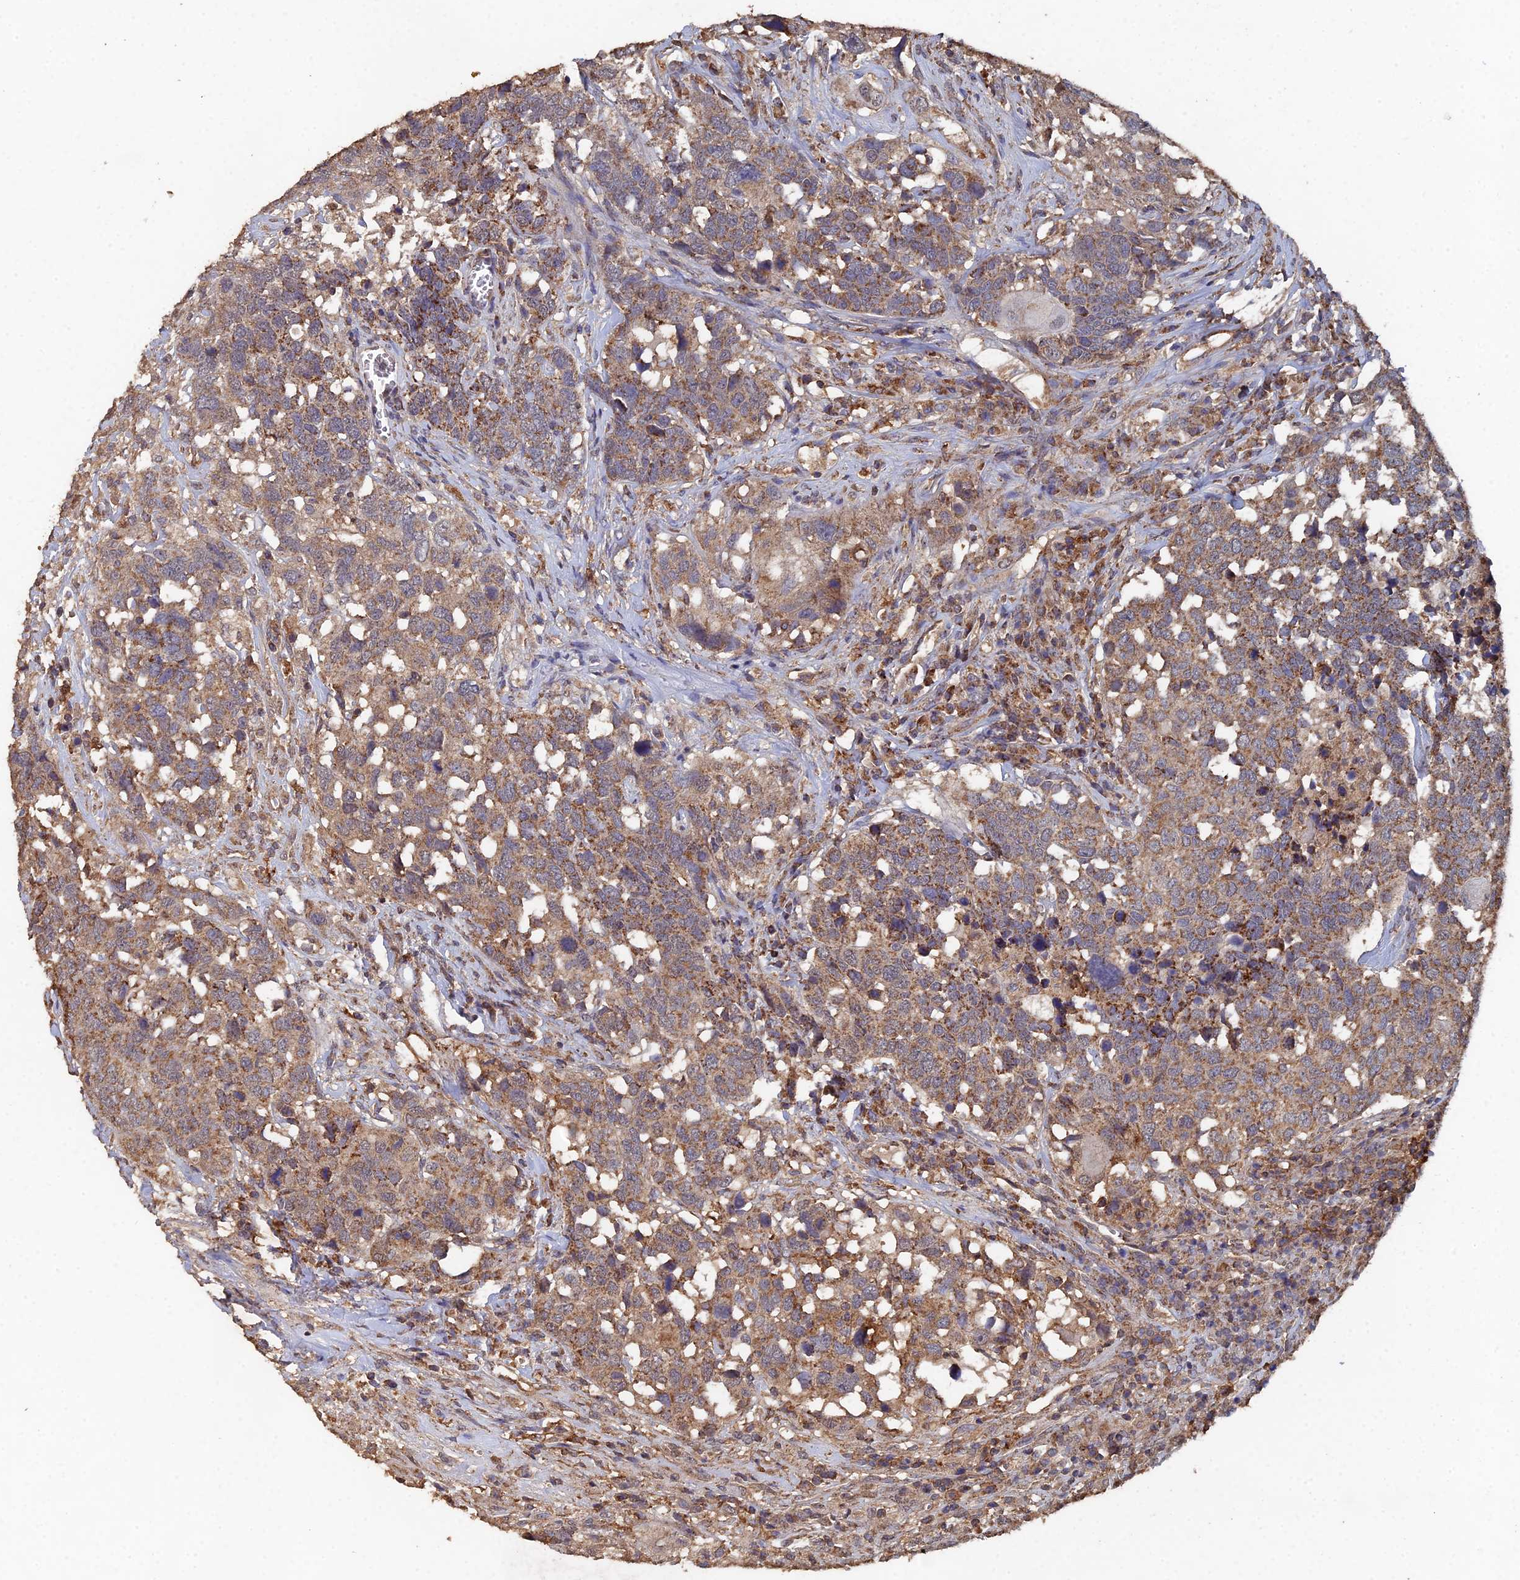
{"staining": {"intensity": "moderate", "quantity": ">75%", "location": "cytoplasmic/membranous"}, "tissue": "head and neck cancer", "cell_type": "Tumor cells", "image_type": "cancer", "snomed": [{"axis": "morphology", "description": "Squamous cell carcinoma, NOS"}, {"axis": "topography", "description": "Head-Neck"}], "caption": "Head and neck cancer (squamous cell carcinoma) stained for a protein (brown) shows moderate cytoplasmic/membranous positive staining in approximately >75% of tumor cells.", "gene": "SPANXN4", "patient": {"sex": "male", "age": 66}}